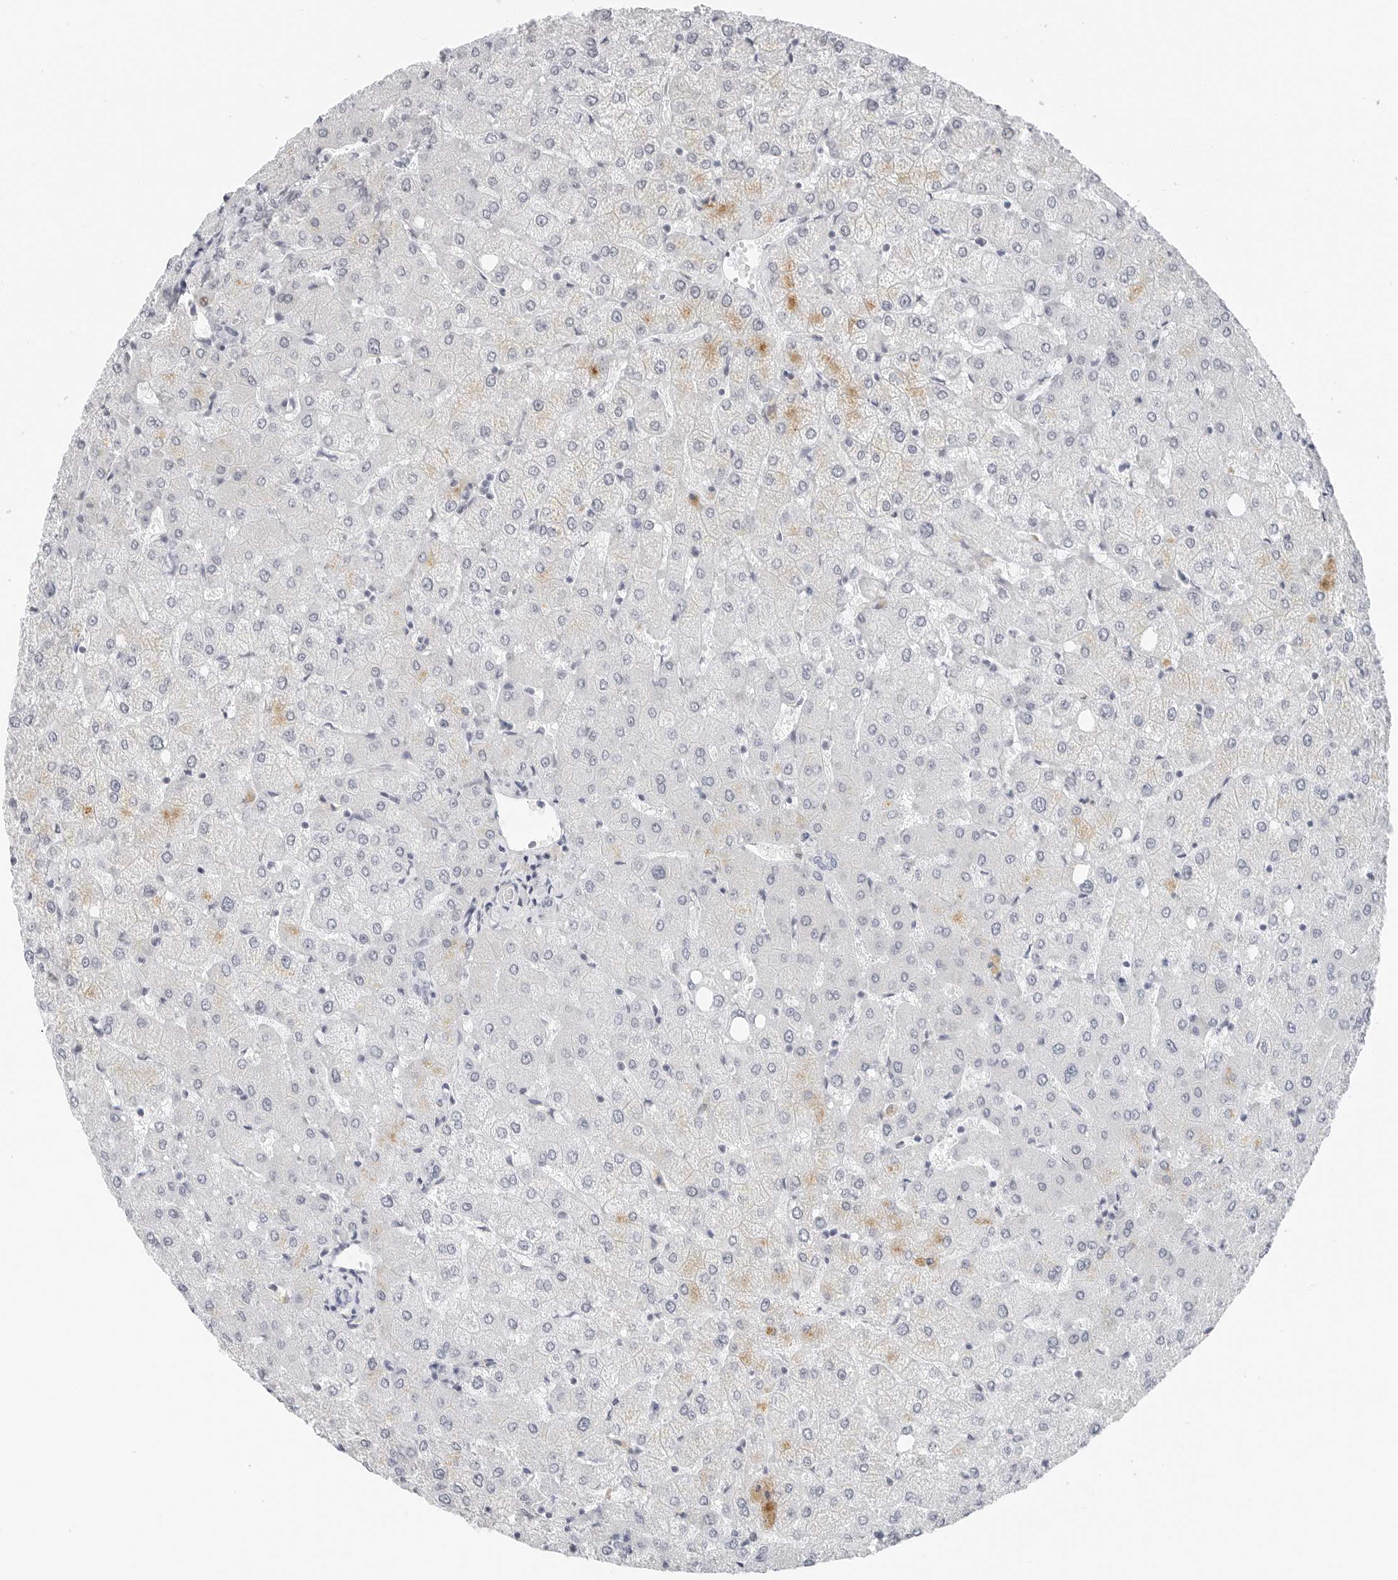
{"staining": {"intensity": "negative", "quantity": "none", "location": "none"}, "tissue": "liver", "cell_type": "Cholangiocytes", "image_type": "normal", "snomed": [{"axis": "morphology", "description": "Normal tissue, NOS"}, {"axis": "topography", "description": "Liver"}], "caption": "High magnification brightfield microscopy of benign liver stained with DAB (brown) and counterstained with hematoxylin (blue): cholangiocytes show no significant expression. The staining is performed using DAB (3,3'-diaminobenzidine) brown chromogen with nuclei counter-stained in using hematoxylin.", "gene": "NTMT2", "patient": {"sex": "female", "age": 54}}